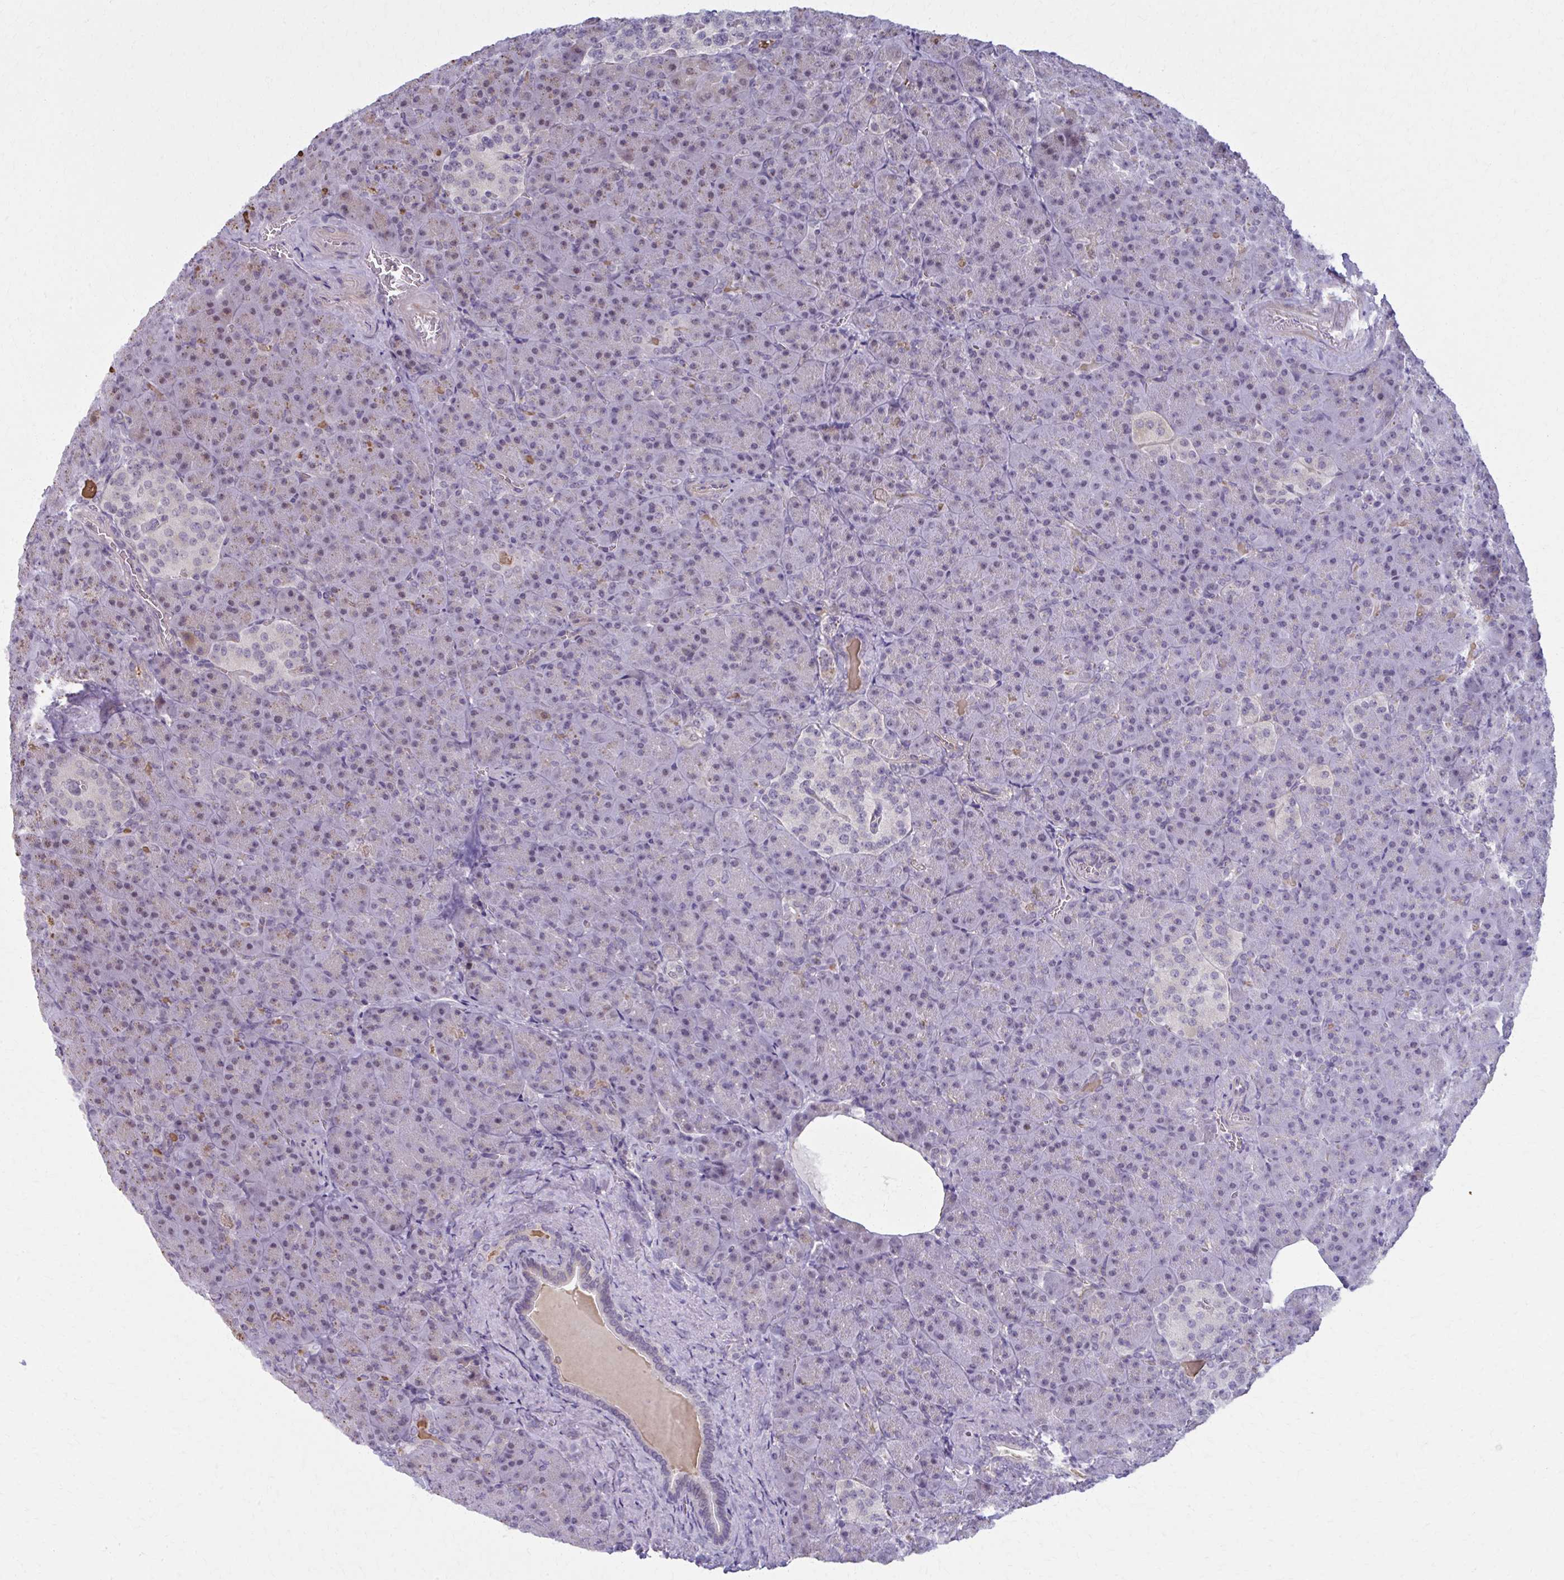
{"staining": {"intensity": "negative", "quantity": "none", "location": "none"}, "tissue": "pancreas", "cell_type": "Exocrine glandular cells", "image_type": "normal", "snomed": [{"axis": "morphology", "description": "Normal tissue, NOS"}, {"axis": "topography", "description": "Pancreas"}], "caption": "Exocrine glandular cells are negative for brown protein staining in normal pancreas. (DAB immunohistochemistry (IHC), high magnification).", "gene": "NUMBL", "patient": {"sex": "female", "age": 74}}